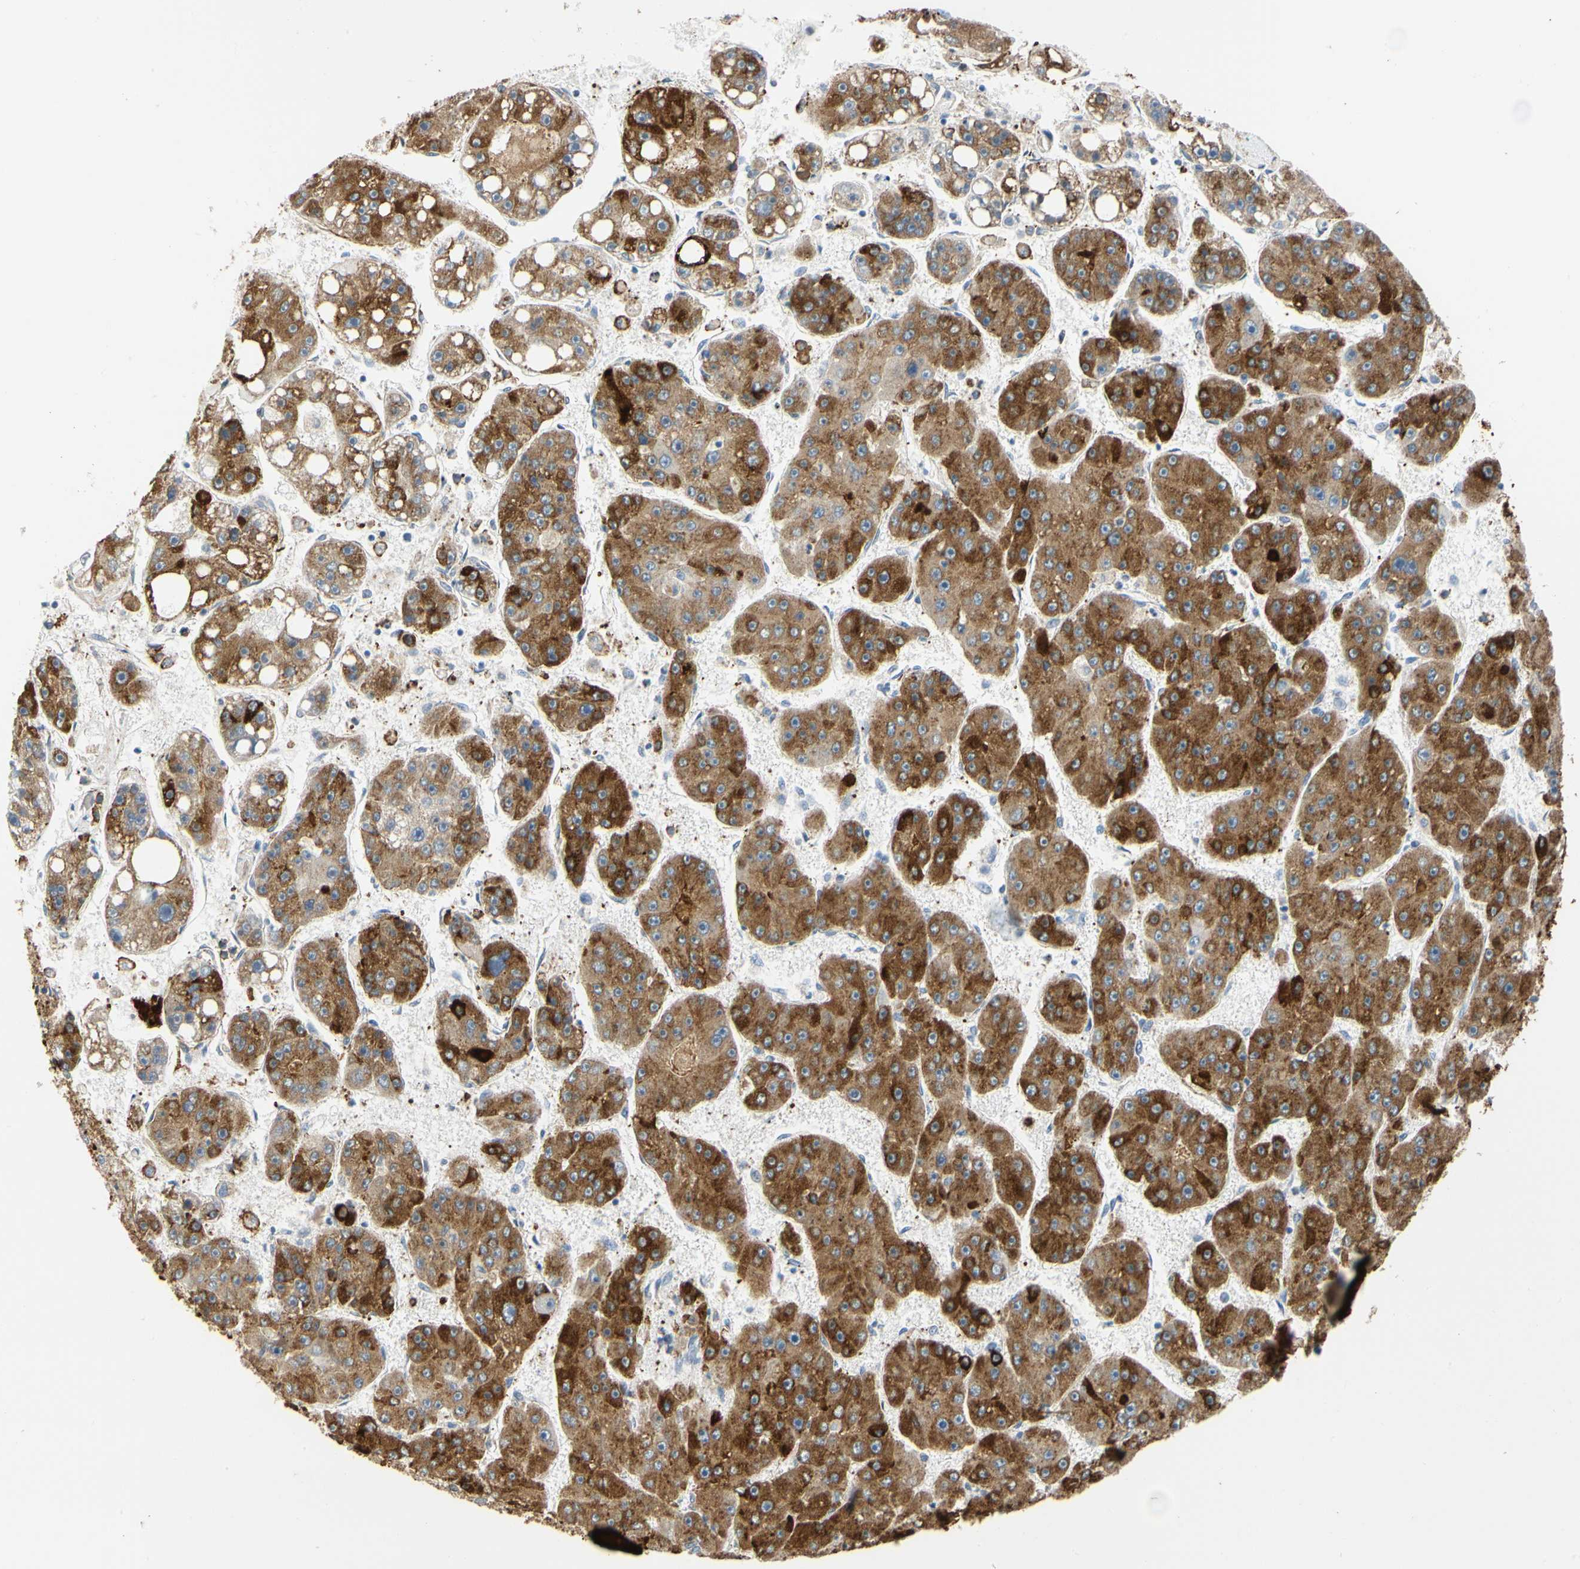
{"staining": {"intensity": "strong", "quantity": ">75%", "location": "cytoplasmic/membranous"}, "tissue": "liver cancer", "cell_type": "Tumor cells", "image_type": "cancer", "snomed": [{"axis": "morphology", "description": "Carcinoma, Hepatocellular, NOS"}, {"axis": "topography", "description": "Liver"}], "caption": "This is a histology image of immunohistochemistry staining of liver hepatocellular carcinoma, which shows strong positivity in the cytoplasmic/membranous of tumor cells.", "gene": "FGB", "patient": {"sex": "female", "age": 61}}